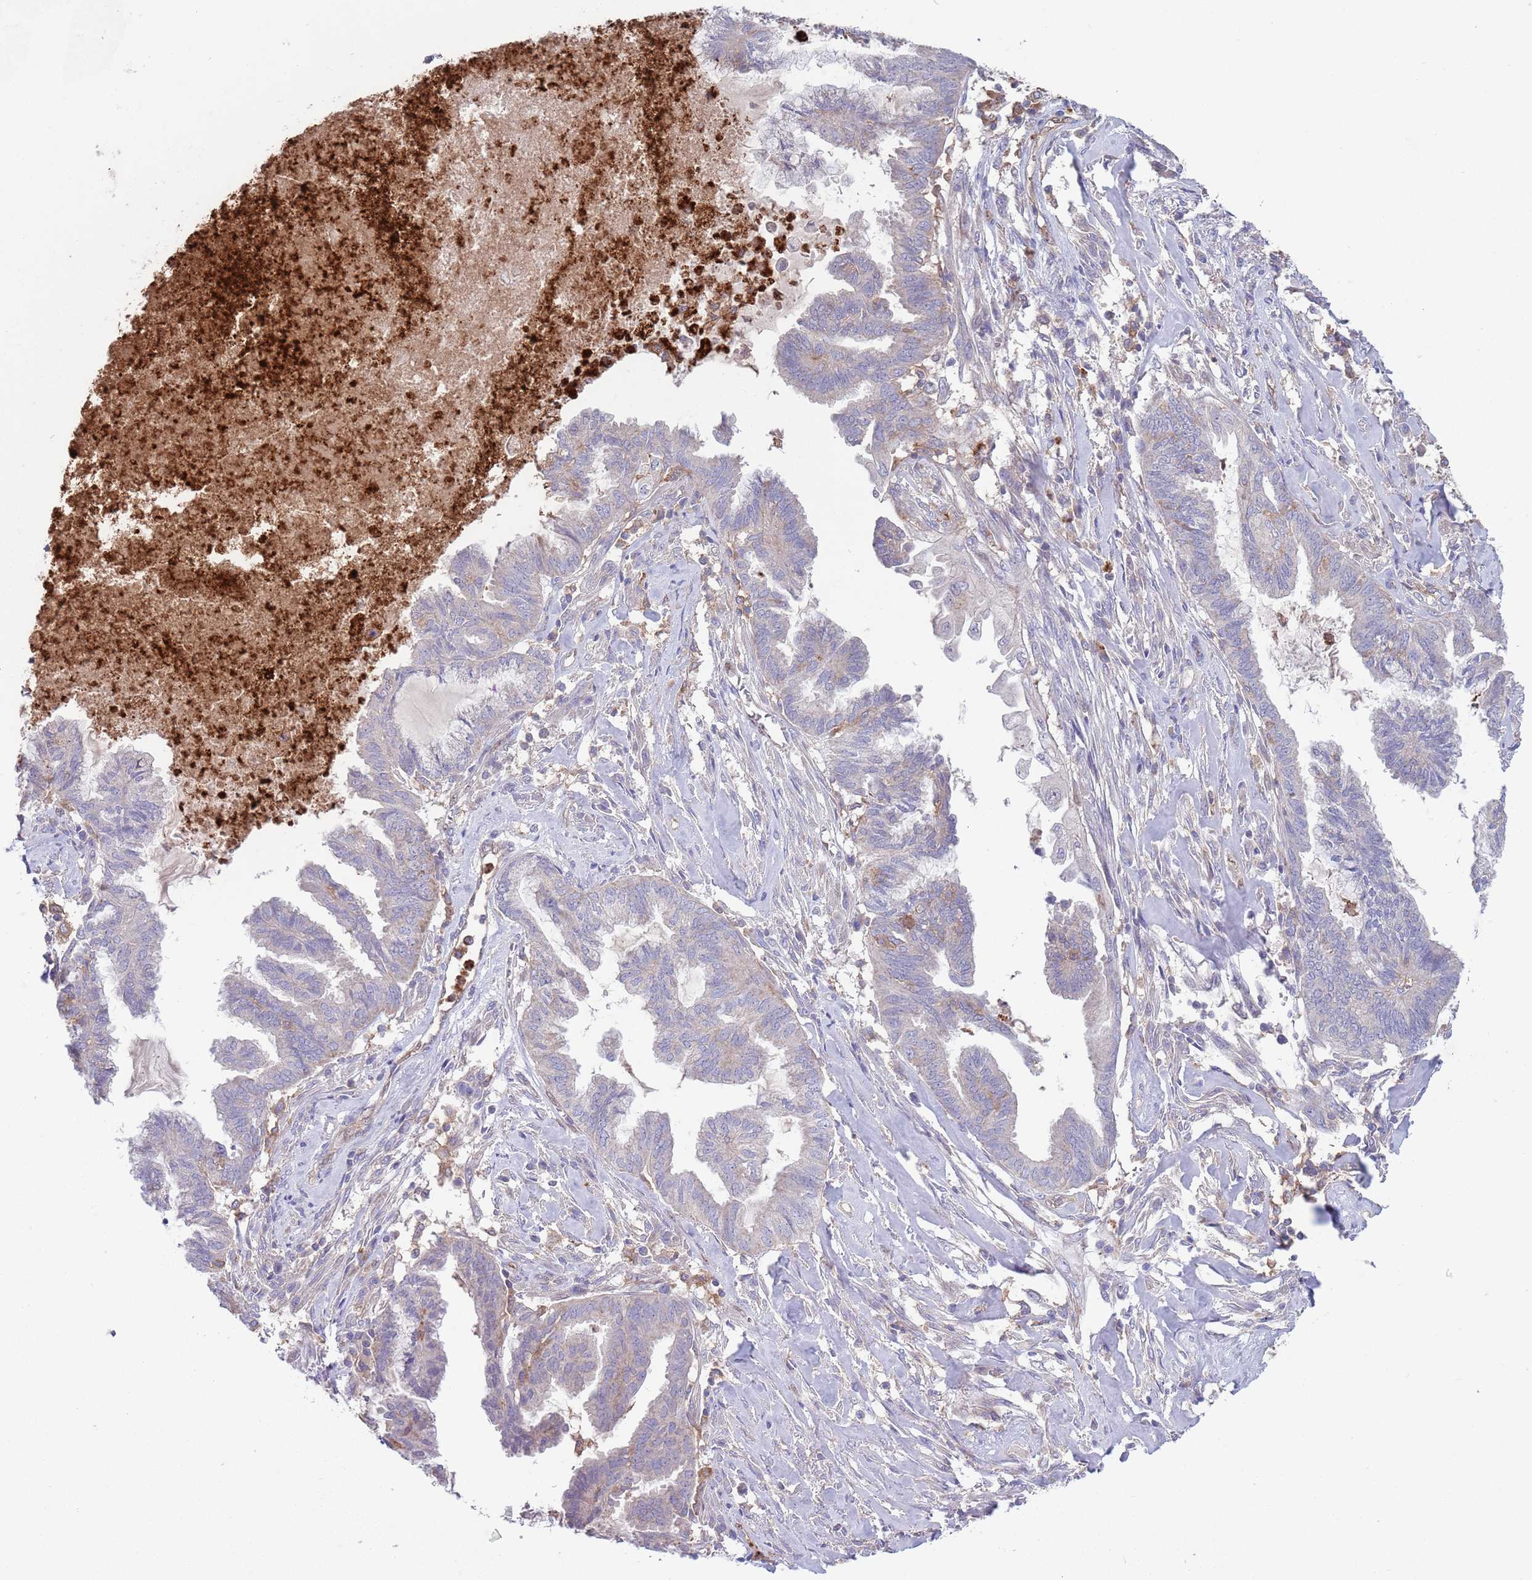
{"staining": {"intensity": "negative", "quantity": "none", "location": "none"}, "tissue": "endometrial cancer", "cell_type": "Tumor cells", "image_type": "cancer", "snomed": [{"axis": "morphology", "description": "Adenocarcinoma, NOS"}, {"axis": "topography", "description": "Endometrium"}], "caption": "IHC histopathology image of neoplastic tissue: endometrial adenocarcinoma stained with DAB displays no significant protein positivity in tumor cells.", "gene": "DDT", "patient": {"sex": "female", "age": 86}}